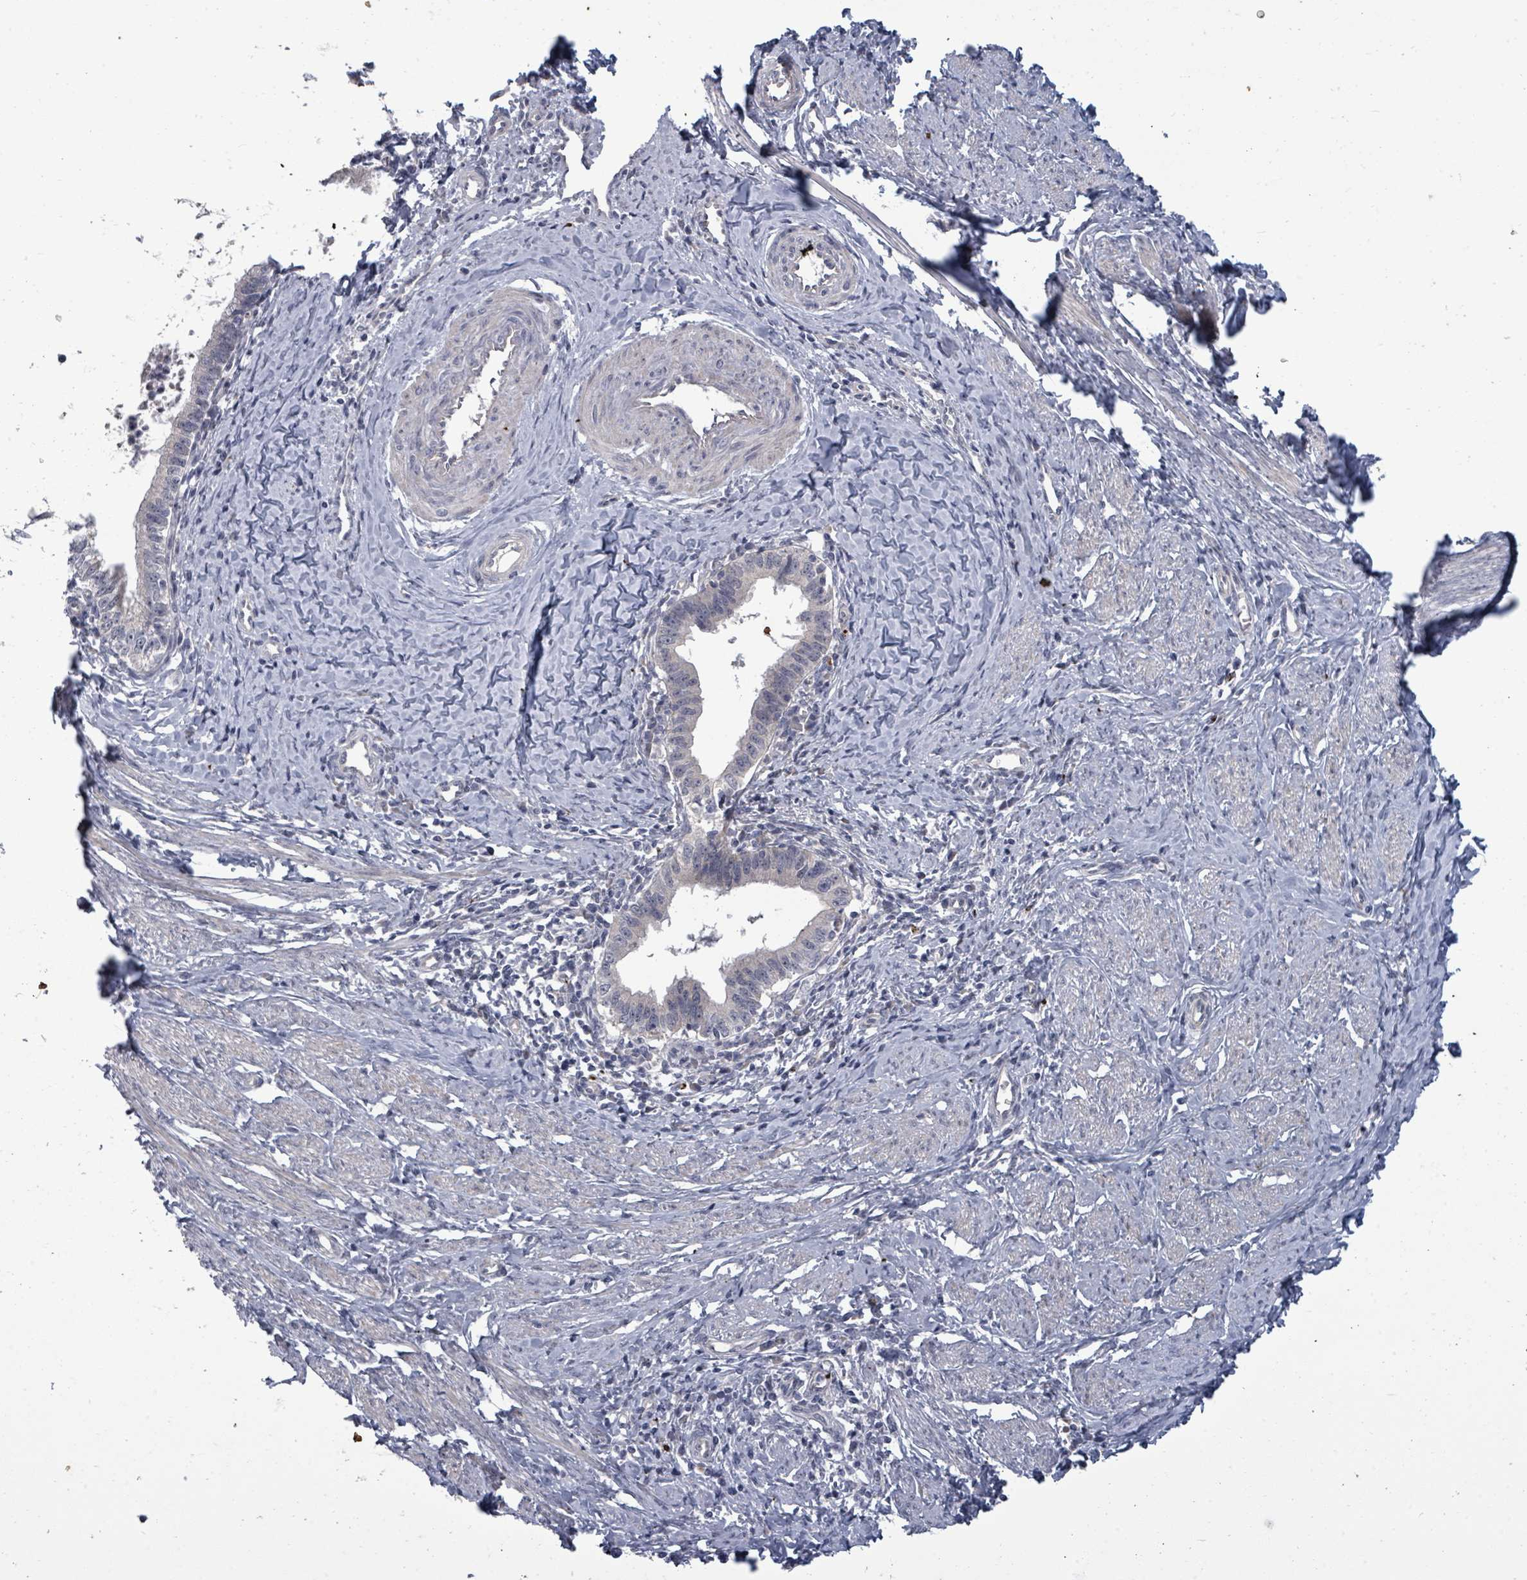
{"staining": {"intensity": "negative", "quantity": "none", "location": "none"}, "tissue": "cervical cancer", "cell_type": "Tumor cells", "image_type": "cancer", "snomed": [{"axis": "morphology", "description": "Adenocarcinoma, NOS"}, {"axis": "topography", "description": "Cervix"}], "caption": "The image shows no significant expression in tumor cells of cervical cancer (adenocarcinoma).", "gene": "ASB12", "patient": {"sex": "female", "age": 36}}